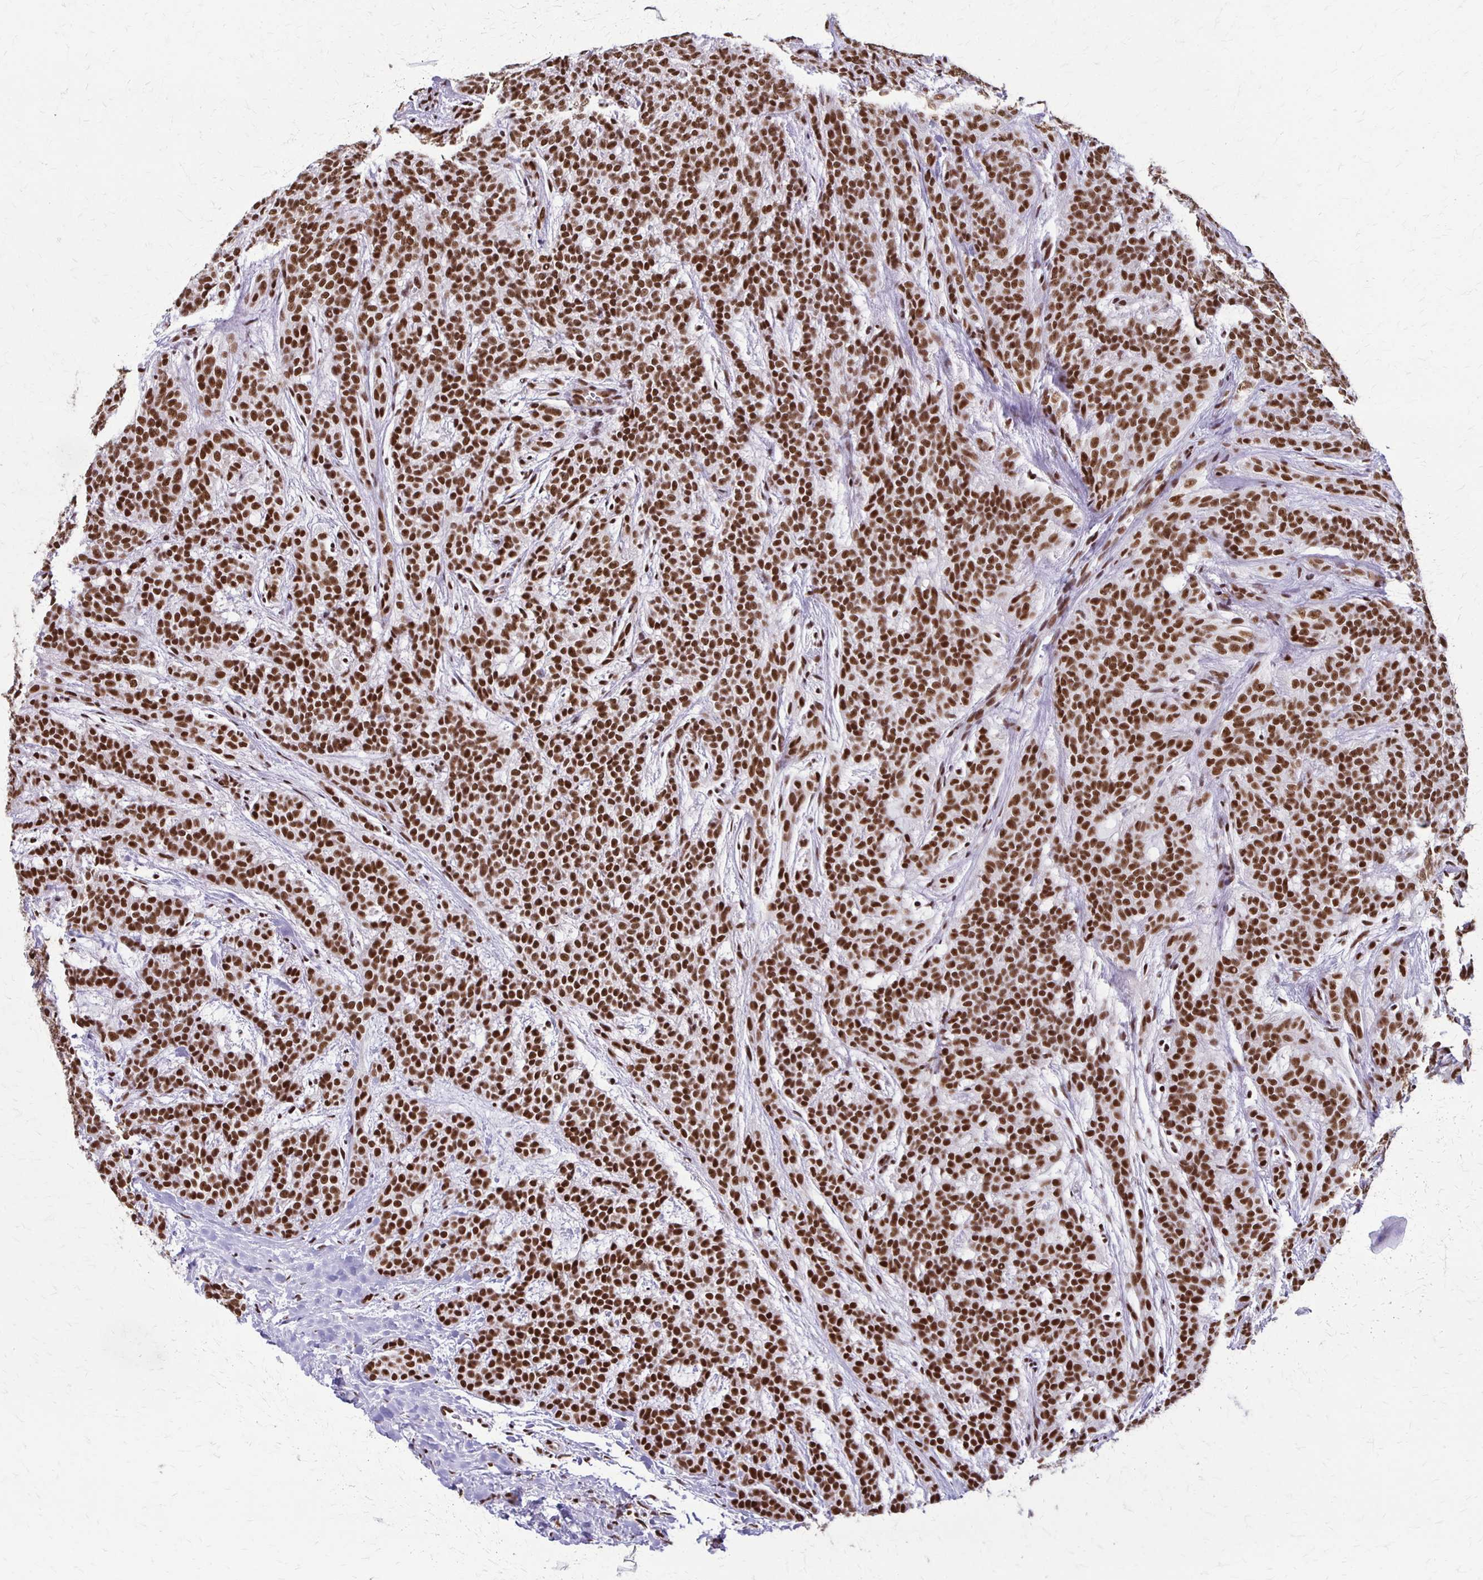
{"staining": {"intensity": "strong", "quantity": ">75%", "location": "nuclear"}, "tissue": "head and neck cancer", "cell_type": "Tumor cells", "image_type": "cancer", "snomed": [{"axis": "morphology", "description": "Normal tissue, NOS"}, {"axis": "morphology", "description": "Adenocarcinoma, NOS"}, {"axis": "topography", "description": "Oral tissue"}, {"axis": "topography", "description": "Head-Neck"}], "caption": "Head and neck cancer was stained to show a protein in brown. There is high levels of strong nuclear staining in about >75% of tumor cells. (Stains: DAB (3,3'-diaminobenzidine) in brown, nuclei in blue, Microscopy: brightfield microscopy at high magnification).", "gene": "XRCC6", "patient": {"sex": "female", "age": 57}}